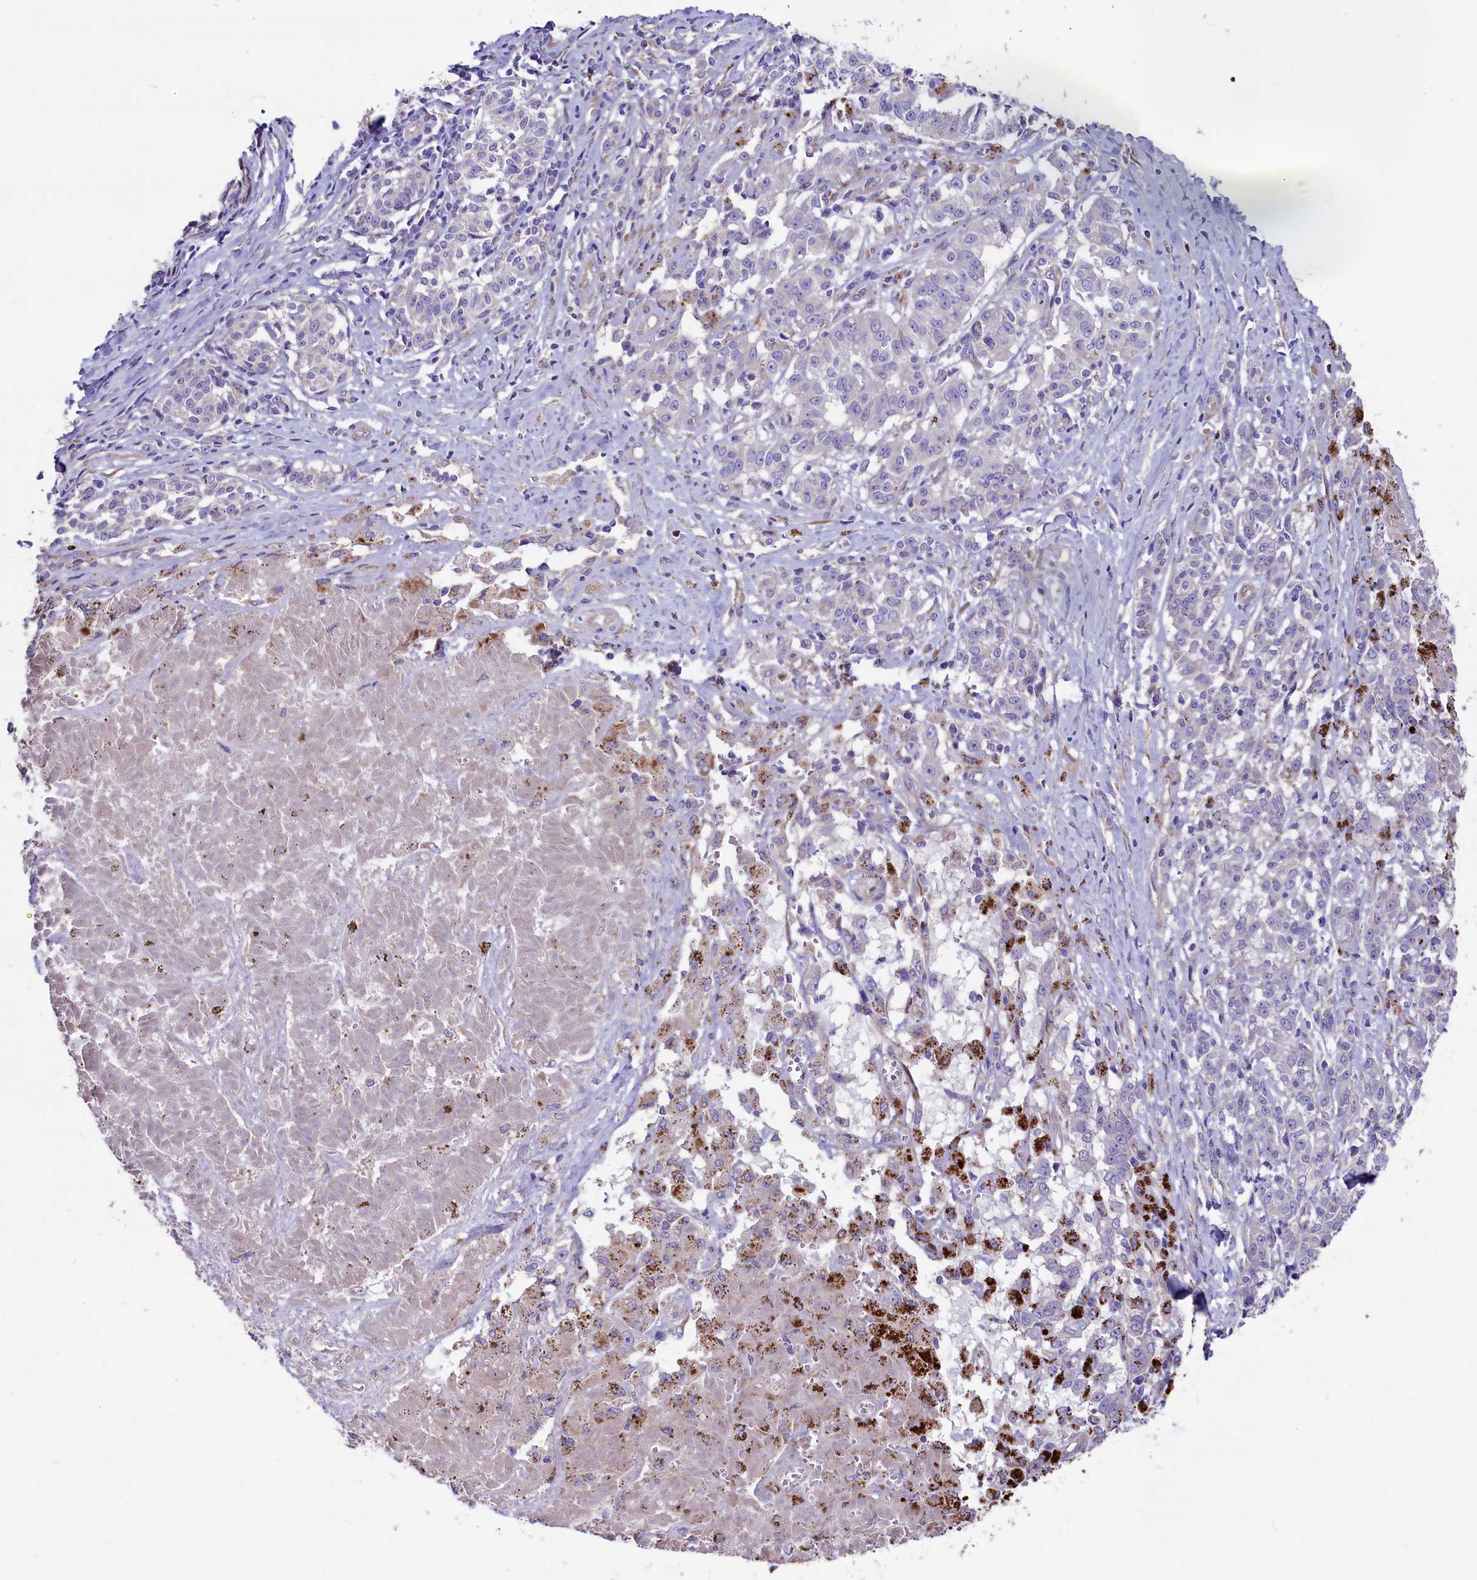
{"staining": {"intensity": "strong", "quantity": ">75%", "location": "cytoplasmic/membranous"}, "tissue": "melanoma", "cell_type": "Tumor cells", "image_type": "cancer", "snomed": [{"axis": "morphology", "description": "Malignant melanoma, NOS"}, {"axis": "topography", "description": "Skin"}], "caption": "Immunohistochemistry (DAB) staining of melanoma shows strong cytoplasmic/membranous protein positivity in about >75% of tumor cells.", "gene": "GPR108", "patient": {"sex": "female", "age": 72}}